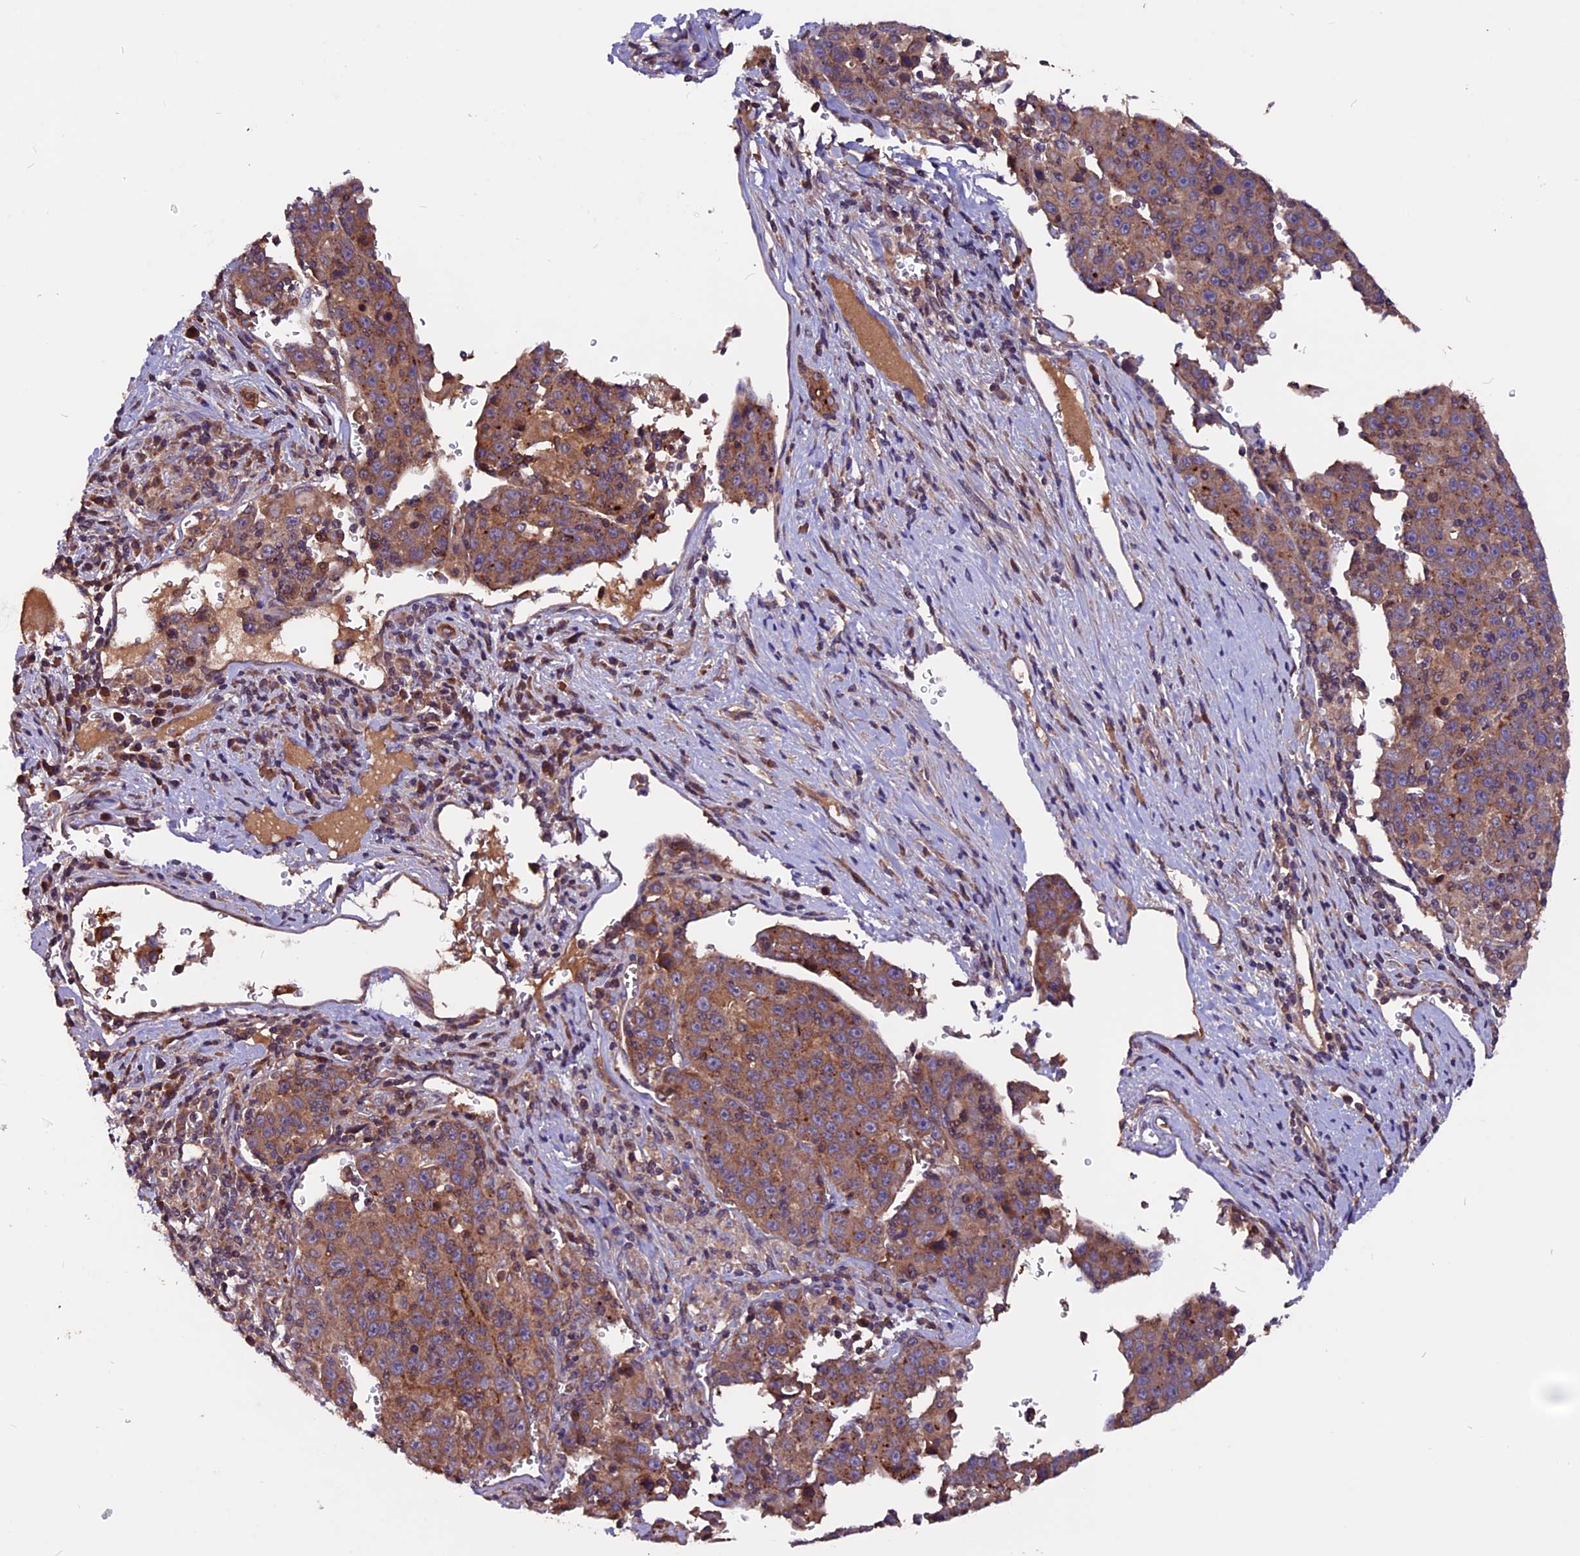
{"staining": {"intensity": "moderate", "quantity": ">75%", "location": "cytoplasmic/membranous"}, "tissue": "liver cancer", "cell_type": "Tumor cells", "image_type": "cancer", "snomed": [{"axis": "morphology", "description": "Carcinoma, Hepatocellular, NOS"}, {"axis": "topography", "description": "Liver"}], "caption": "High-magnification brightfield microscopy of hepatocellular carcinoma (liver) stained with DAB (3,3'-diaminobenzidine) (brown) and counterstained with hematoxylin (blue). tumor cells exhibit moderate cytoplasmic/membranous staining is identified in approximately>75% of cells.", "gene": "ZNF598", "patient": {"sex": "female", "age": 53}}